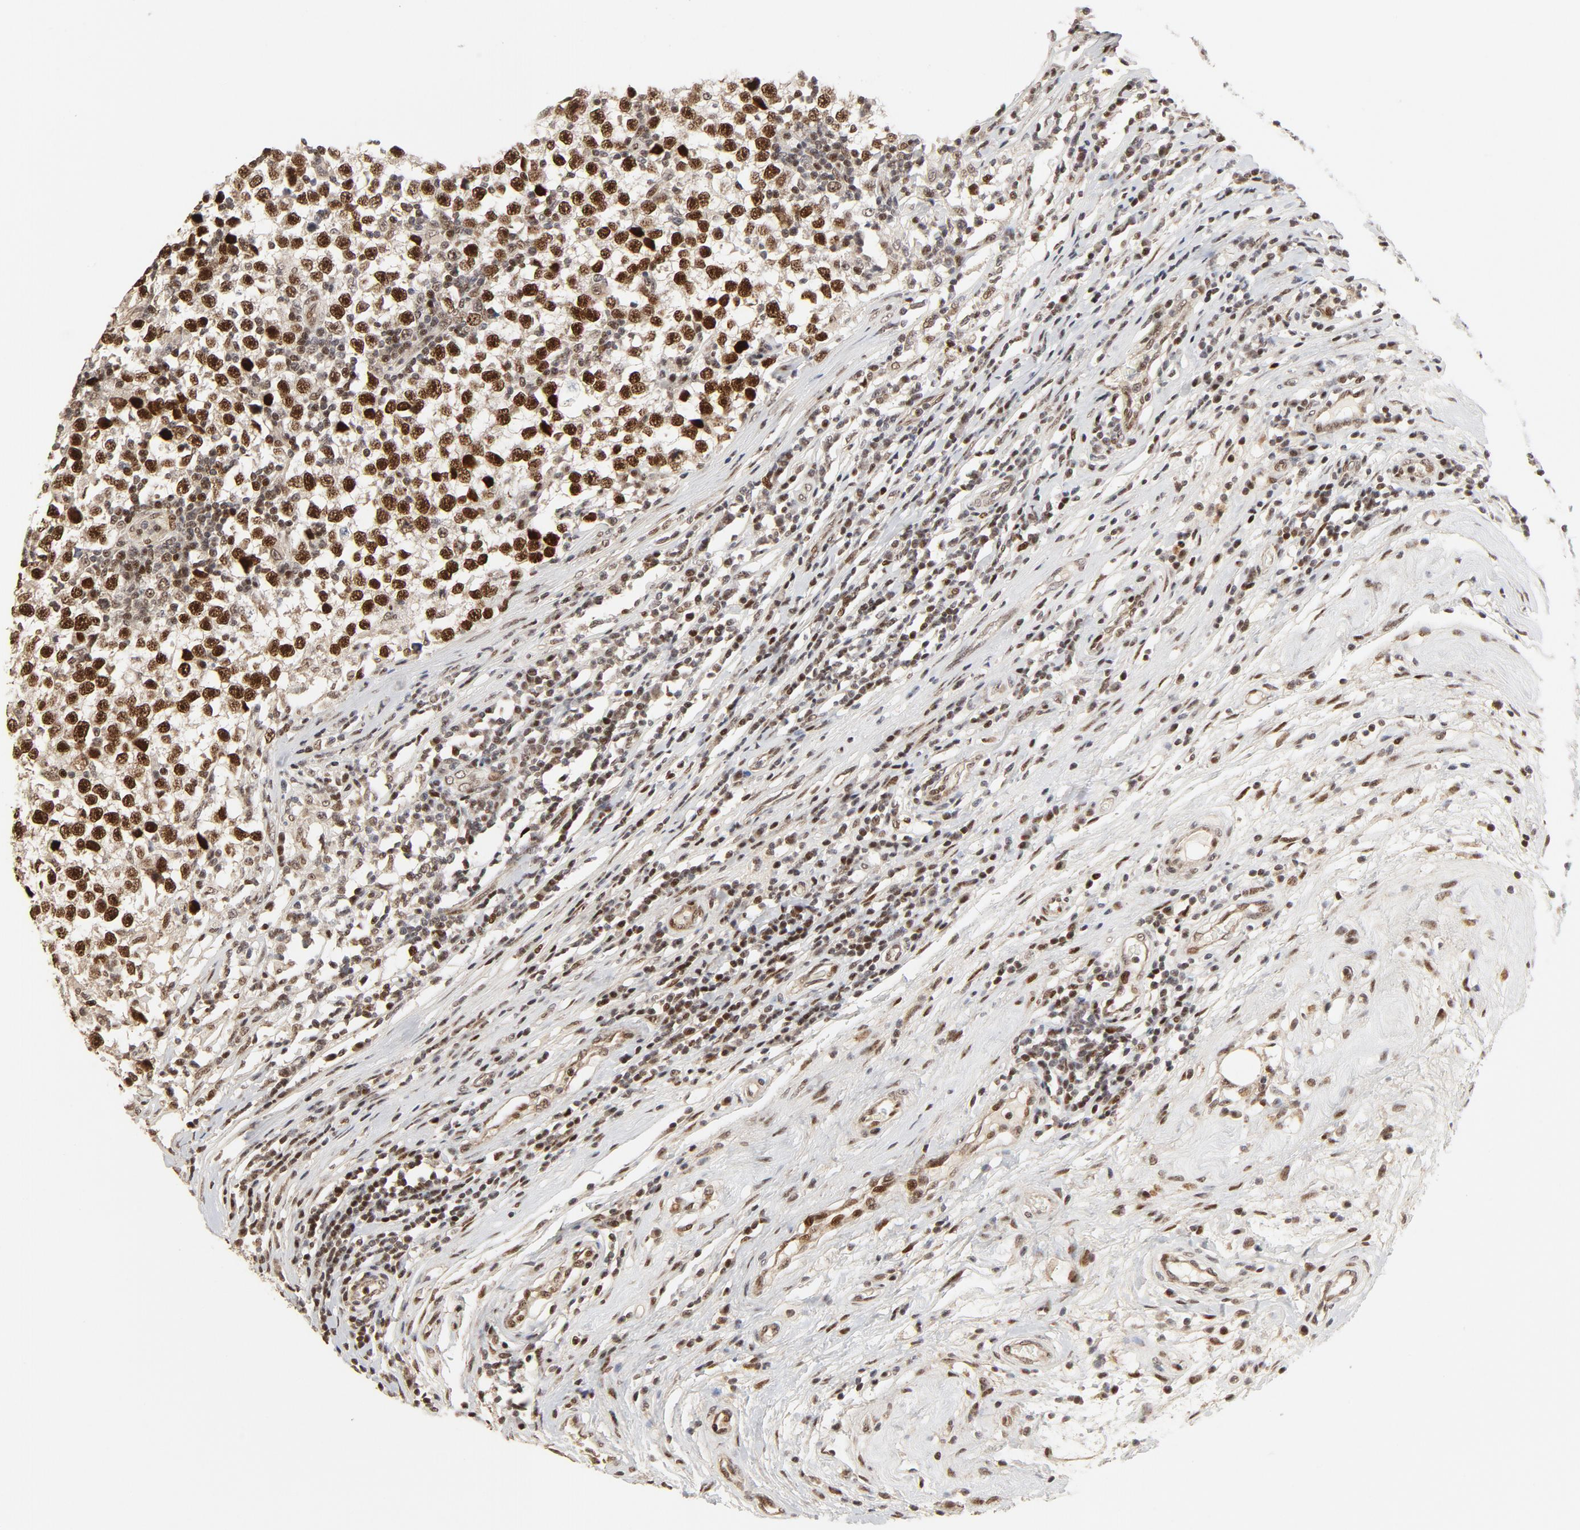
{"staining": {"intensity": "strong", "quantity": ">75%", "location": "nuclear"}, "tissue": "testis cancer", "cell_type": "Tumor cells", "image_type": "cancer", "snomed": [{"axis": "morphology", "description": "Seminoma, NOS"}, {"axis": "topography", "description": "Testis"}], "caption": "A high amount of strong nuclear expression is identified in about >75% of tumor cells in testis cancer (seminoma) tissue. Immunohistochemistry stains the protein in brown and the nuclei are stained blue.", "gene": "GTF2I", "patient": {"sex": "male", "age": 43}}